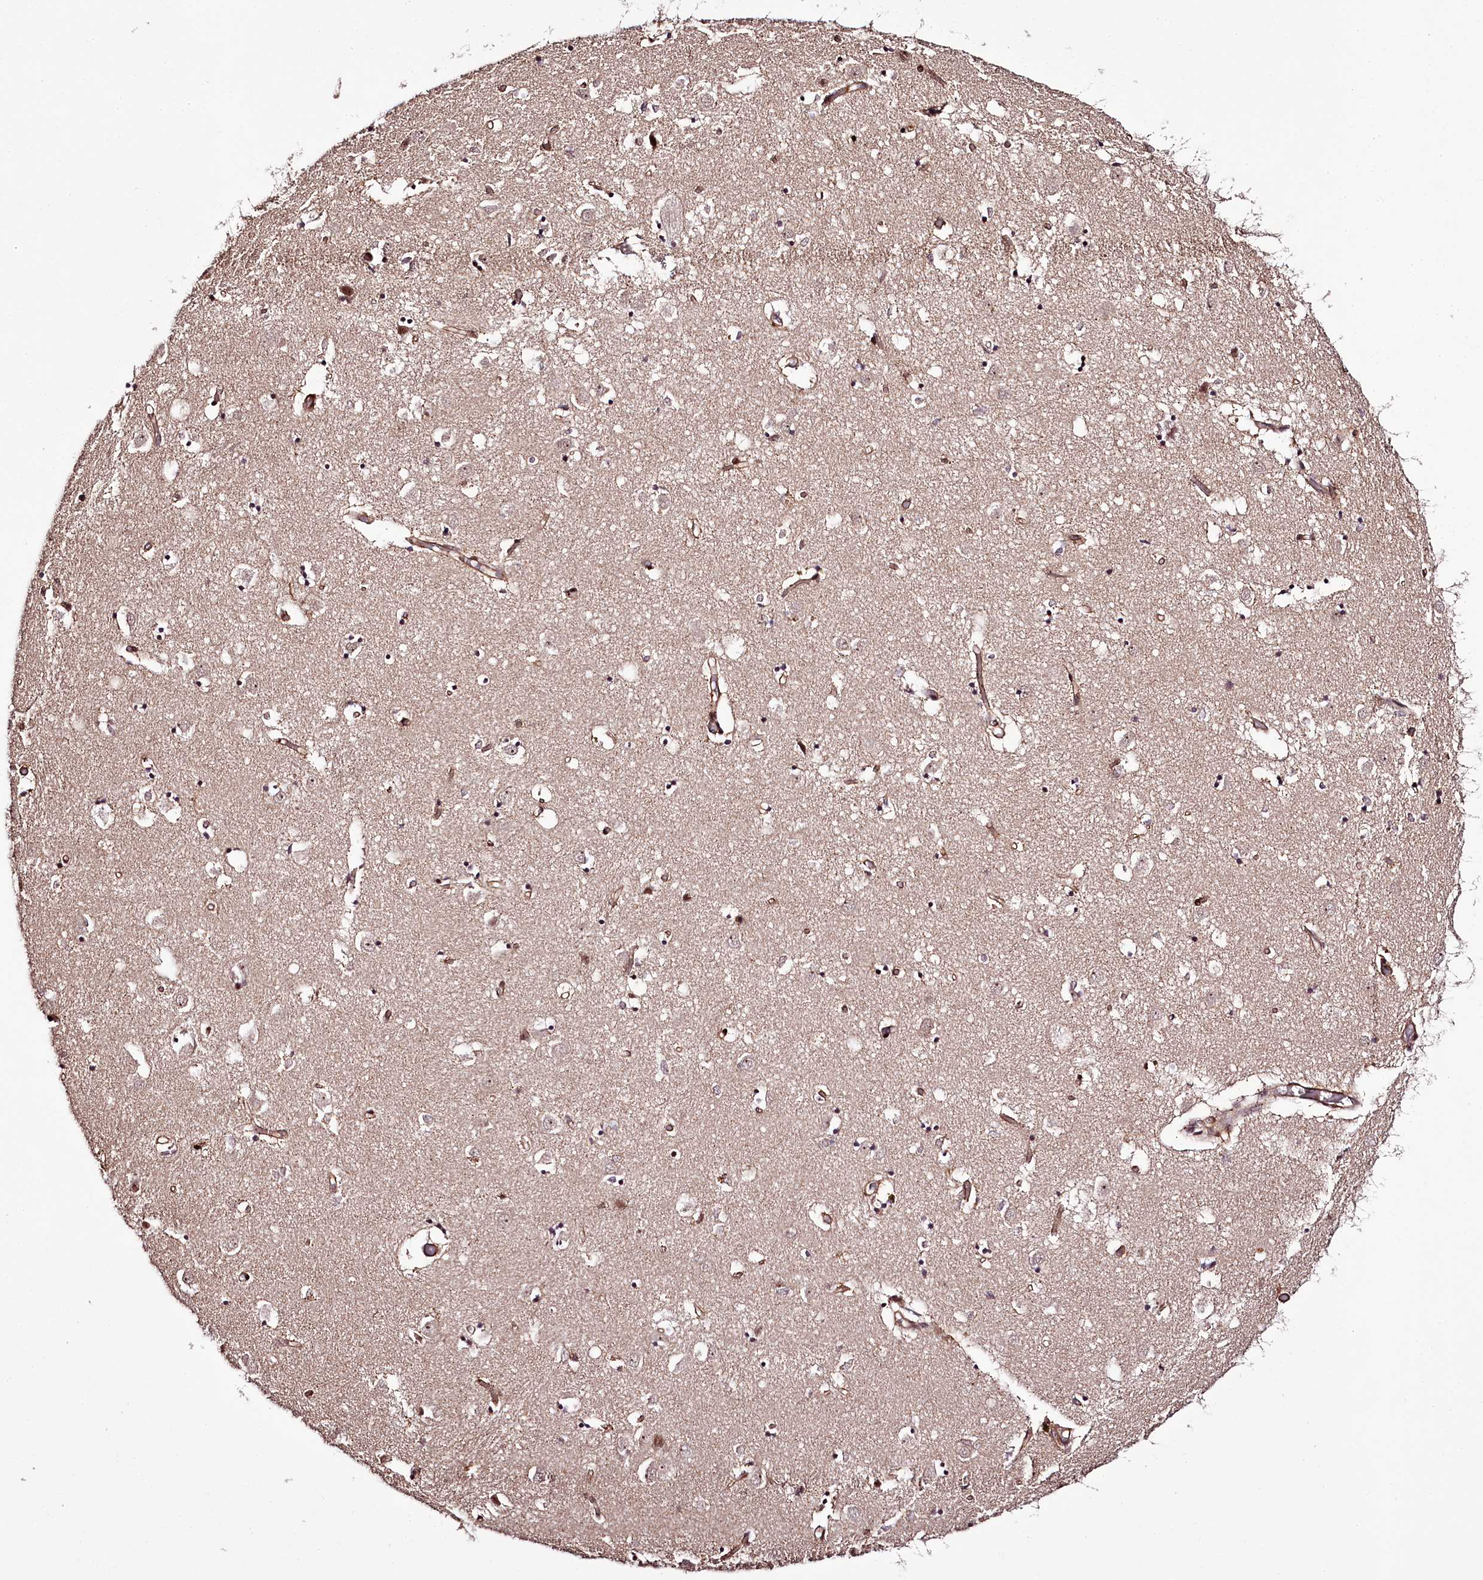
{"staining": {"intensity": "moderate", "quantity": ">75%", "location": "nuclear"}, "tissue": "caudate", "cell_type": "Glial cells", "image_type": "normal", "snomed": [{"axis": "morphology", "description": "Normal tissue, NOS"}, {"axis": "topography", "description": "Lateral ventricle wall"}], "caption": "Brown immunohistochemical staining in unremarkable caudate displays moderate nuclear staining in approximately >75% of glial cells. The staining was performed using DAB (3,3'-diaminobenzidine), with brown indicating positive protein expression. Nuclei are stained blue with hematoxylin.", "gene": "TTC33", "patient": {"sex": "male", "age": 70}}